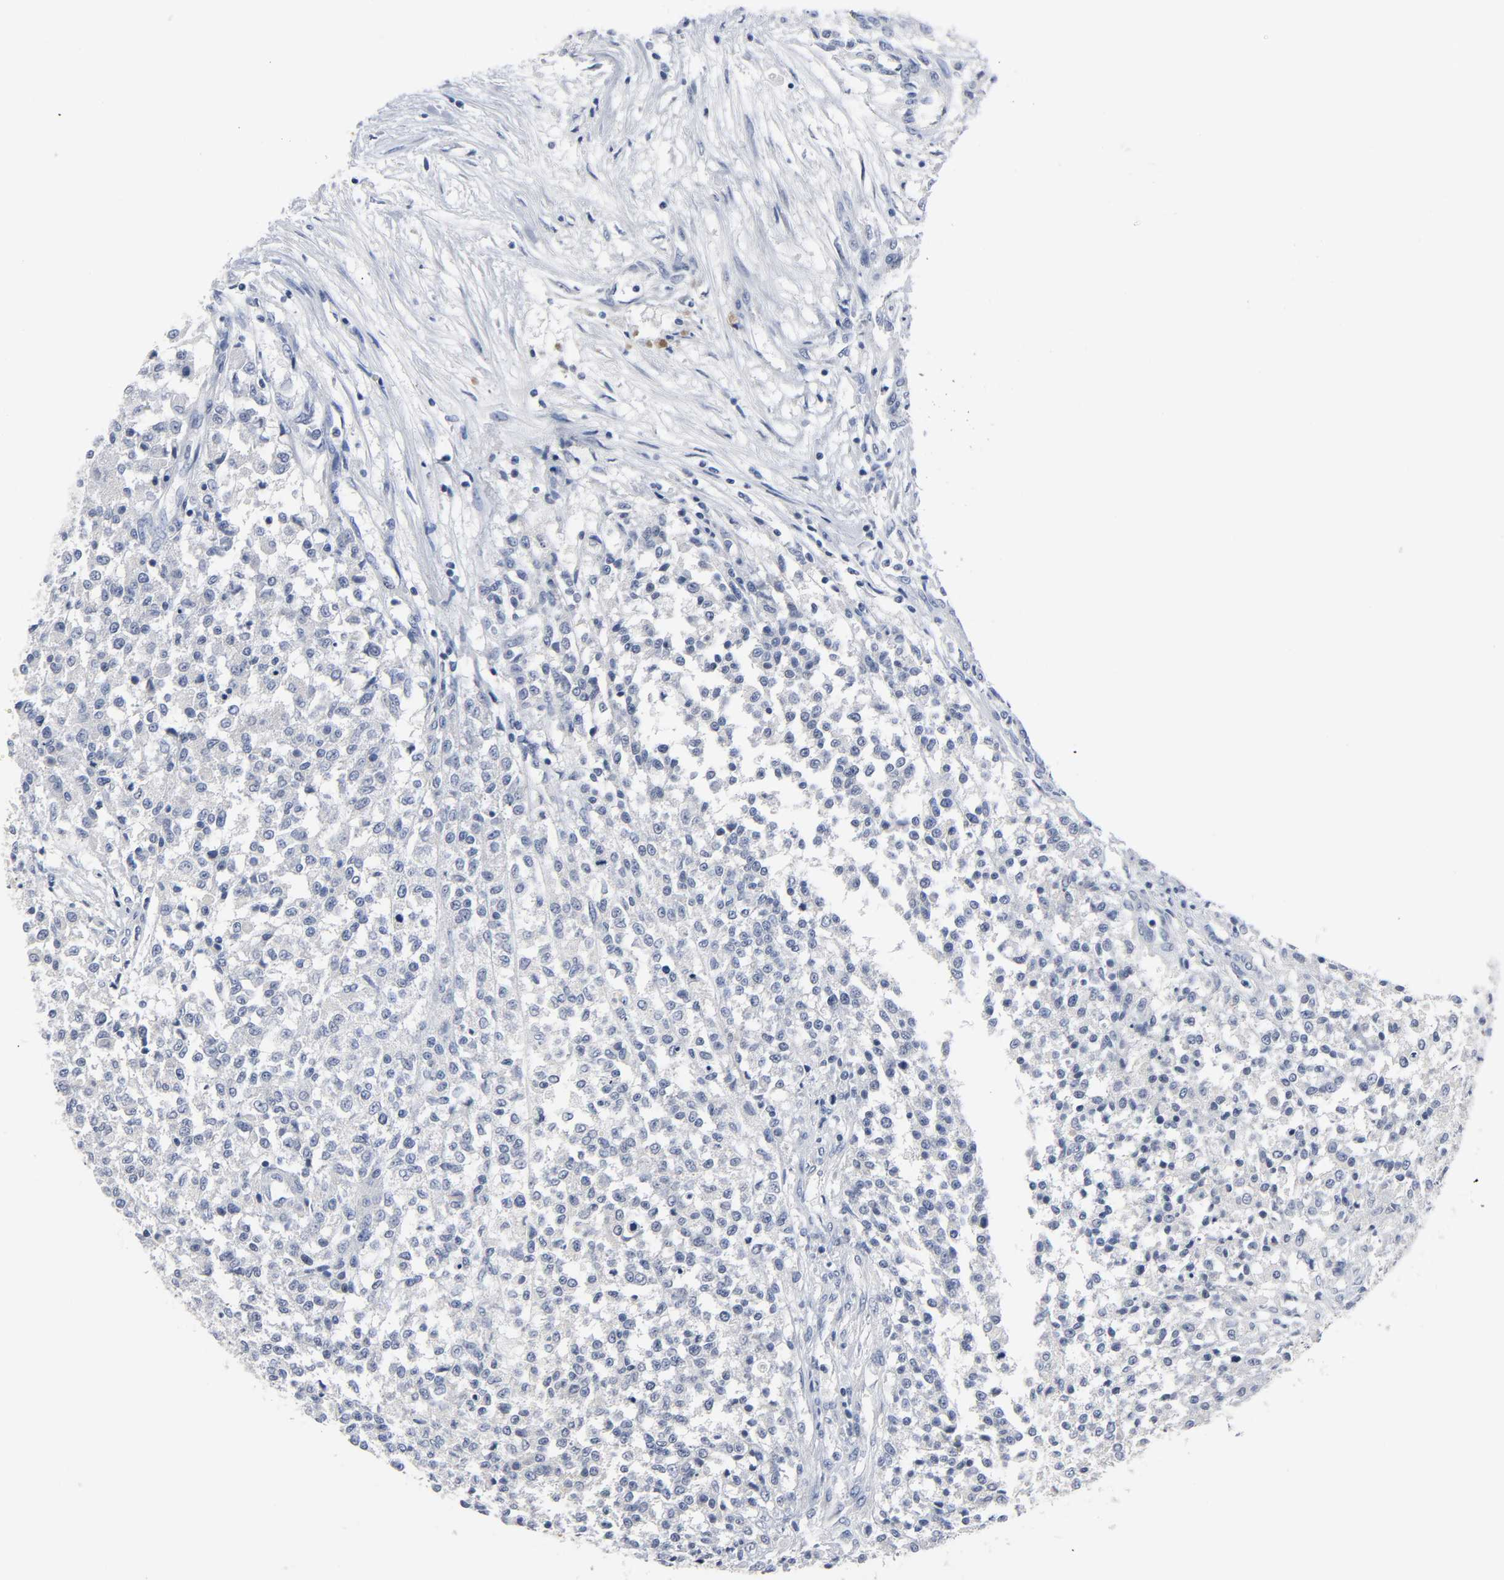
{"staining": {"intensity": "negative", "quantity": "none", "location": "none"}, "tissue": "testis cancer", "cell_type": "Tumor cells", "image_type": "cancer", "snomed": [{"axis": "morphology", "description": "Seminoma, NOS"}, {"axis": "topography", "description": "Testis"}], "caption": "IHC of testis cancer shows no staining in tumor cells.", "gene": "WEE1", "patient": {"sex": "male", "age": 59}}